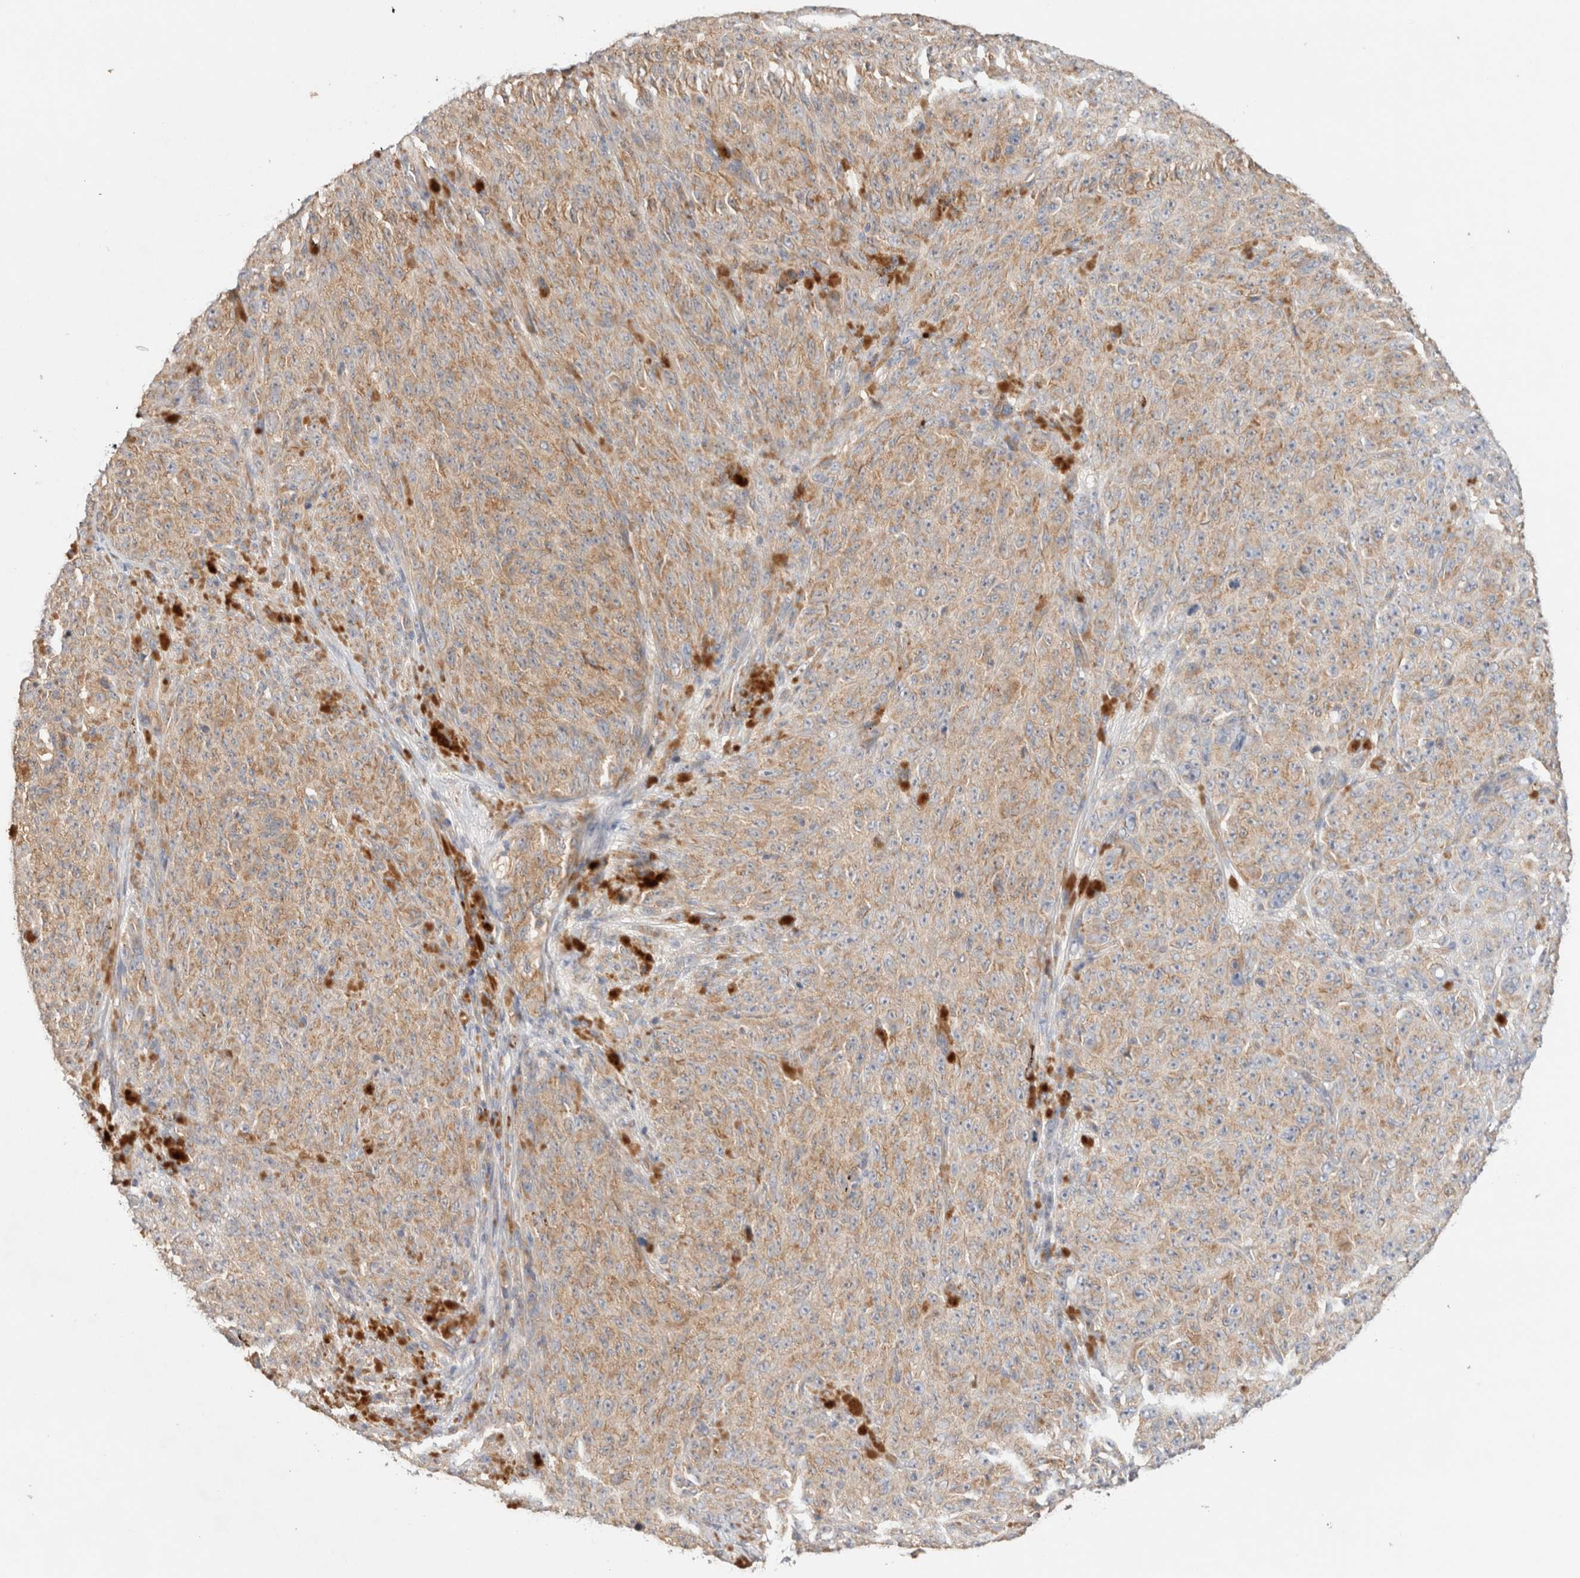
{"staining": {"intensity": "moderate", "quantity": ">75%", "location": "cytoplasmic/membranous"}, "tissue": "melanoma", "cell_type": "Tumor cells", "image_type": "cancer", "snomed": [{"axis": "morphology", "description": "Malignant melanoma, NOS"}, {"axis": "topography", "description": "Skin"}], "caption": "Malignant melanoma was stained to show a protein in brown. There is medium levels of moderate cytoplasmic/membranous staining in approximately >75% of tumor cells. (brown staining indicates protein expression, while blue staining denotes nuclei).", "gene": "B3GNTL1", "patient": {"sex": "female", "age": 82}}